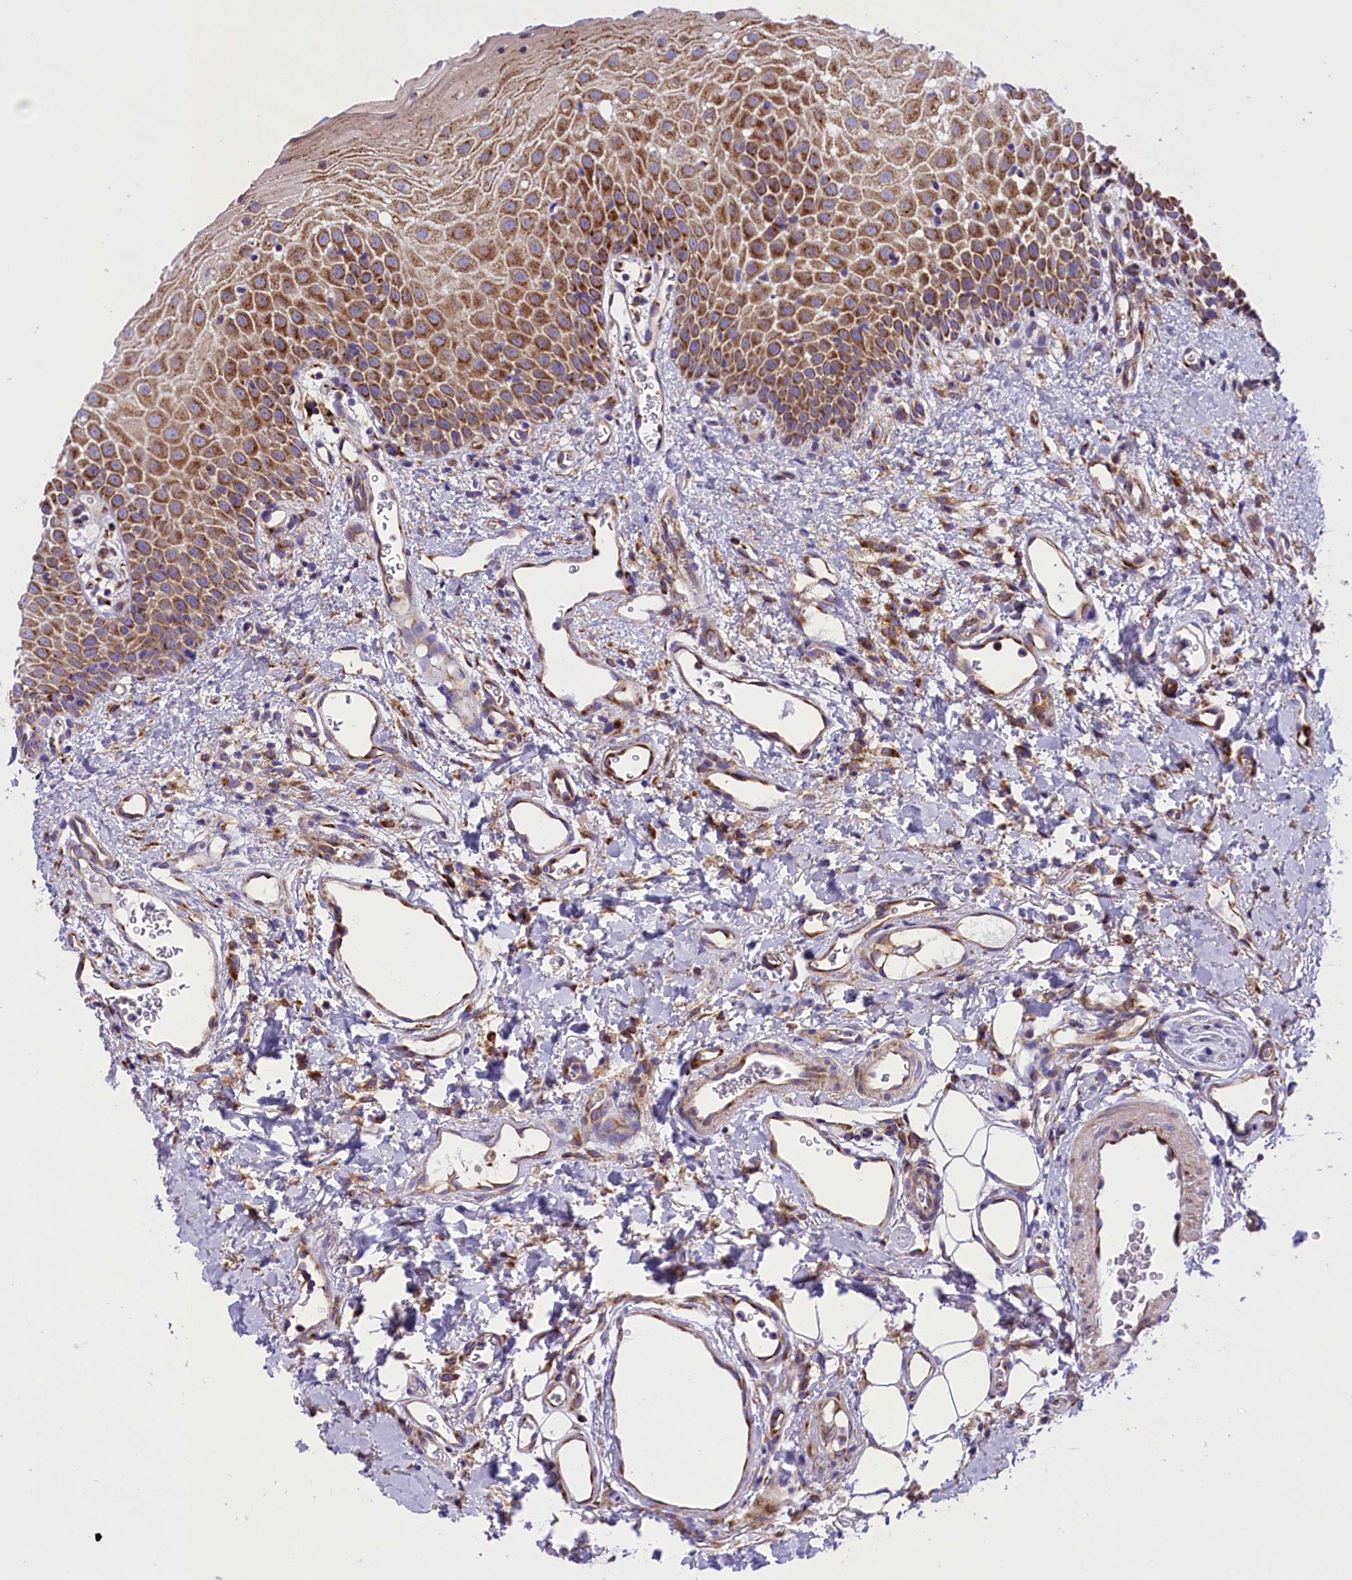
{"staining": {"intensity": "strong", "quantity": "25%-75%", "location": "cytoplasmic/membranous"}, "tissue": "oral mucosa", "cell_type": "Squamous epithelial cells", "image_type": "normal", "snomed": [{"axis": "morphology", "description": "Normal tissue, NOS"}, {"axis": "topography", "description": "Oral tissue"}], "caption": "DAB (3,3'-diaminobenzidine) immunohistochemical staining of normal human oral mucosa demonstrates strong cytoplasmic/membranous protein staining in about 25%-75% of squamous epithelial cells.", "gene": "PTPRU", "patient": {"sex": "female", "age": 70}}